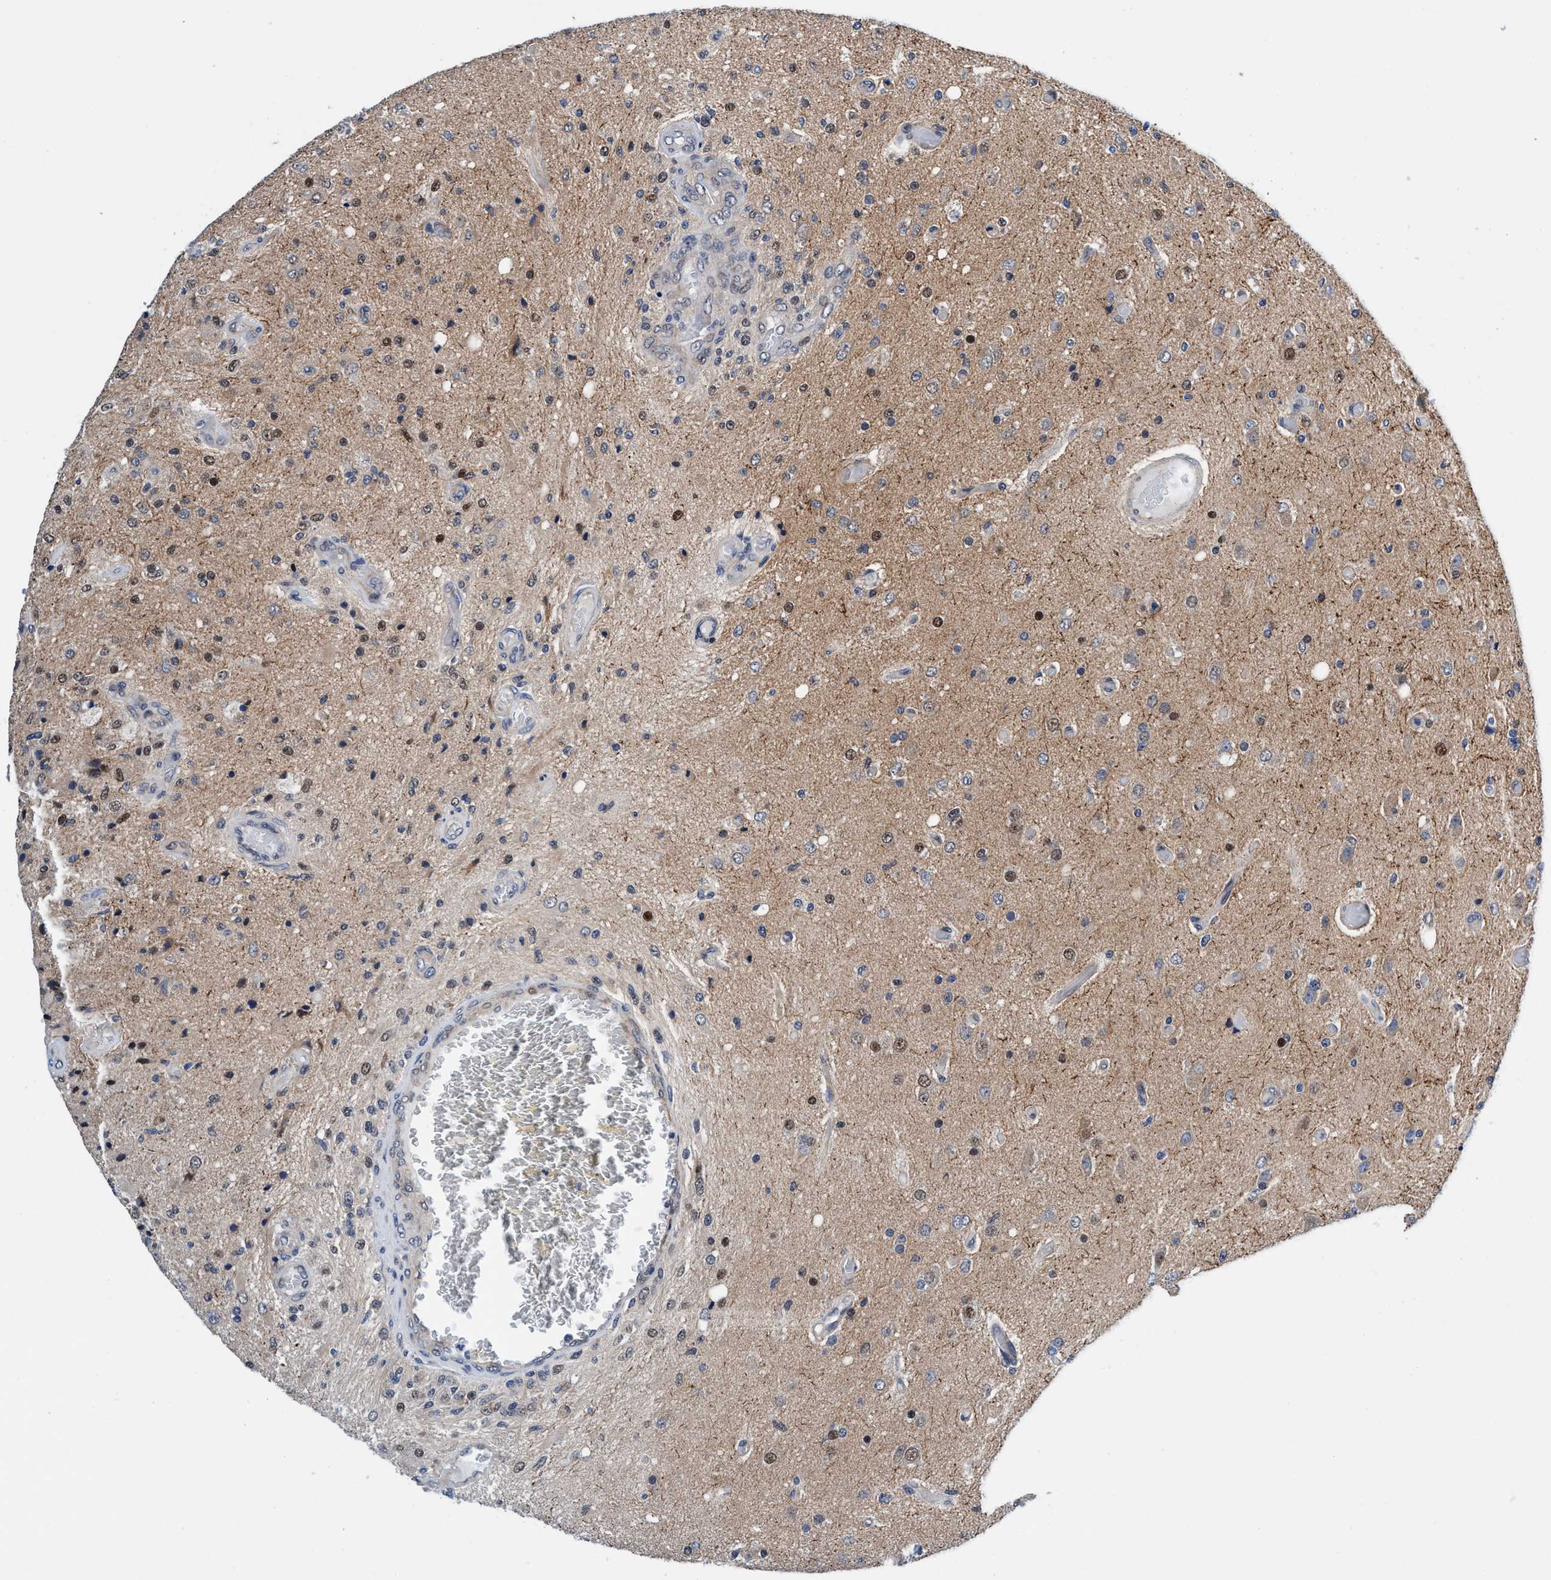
{"staining": {"intensity": "weak", "quantity": "25%-75%", "location": "nuclear"}, "tissue": "glioma", "cell_type": "Tumor cells", "image_type": "cancer", "snomed": [{"axis": "morphology", "description": "Normal tissue, NOS"}, {"axis": "morphology", "description": "Glioma, malignant, High grade"}, {"axis": "topography", "description": "Cerebral cortex"}], "caption": "Weak nuclear positivity is identified in about 25%-75% of tumor cells in glioma.", "gene": "AGAP2", "patient": {"sex": "male", "age": 77}}